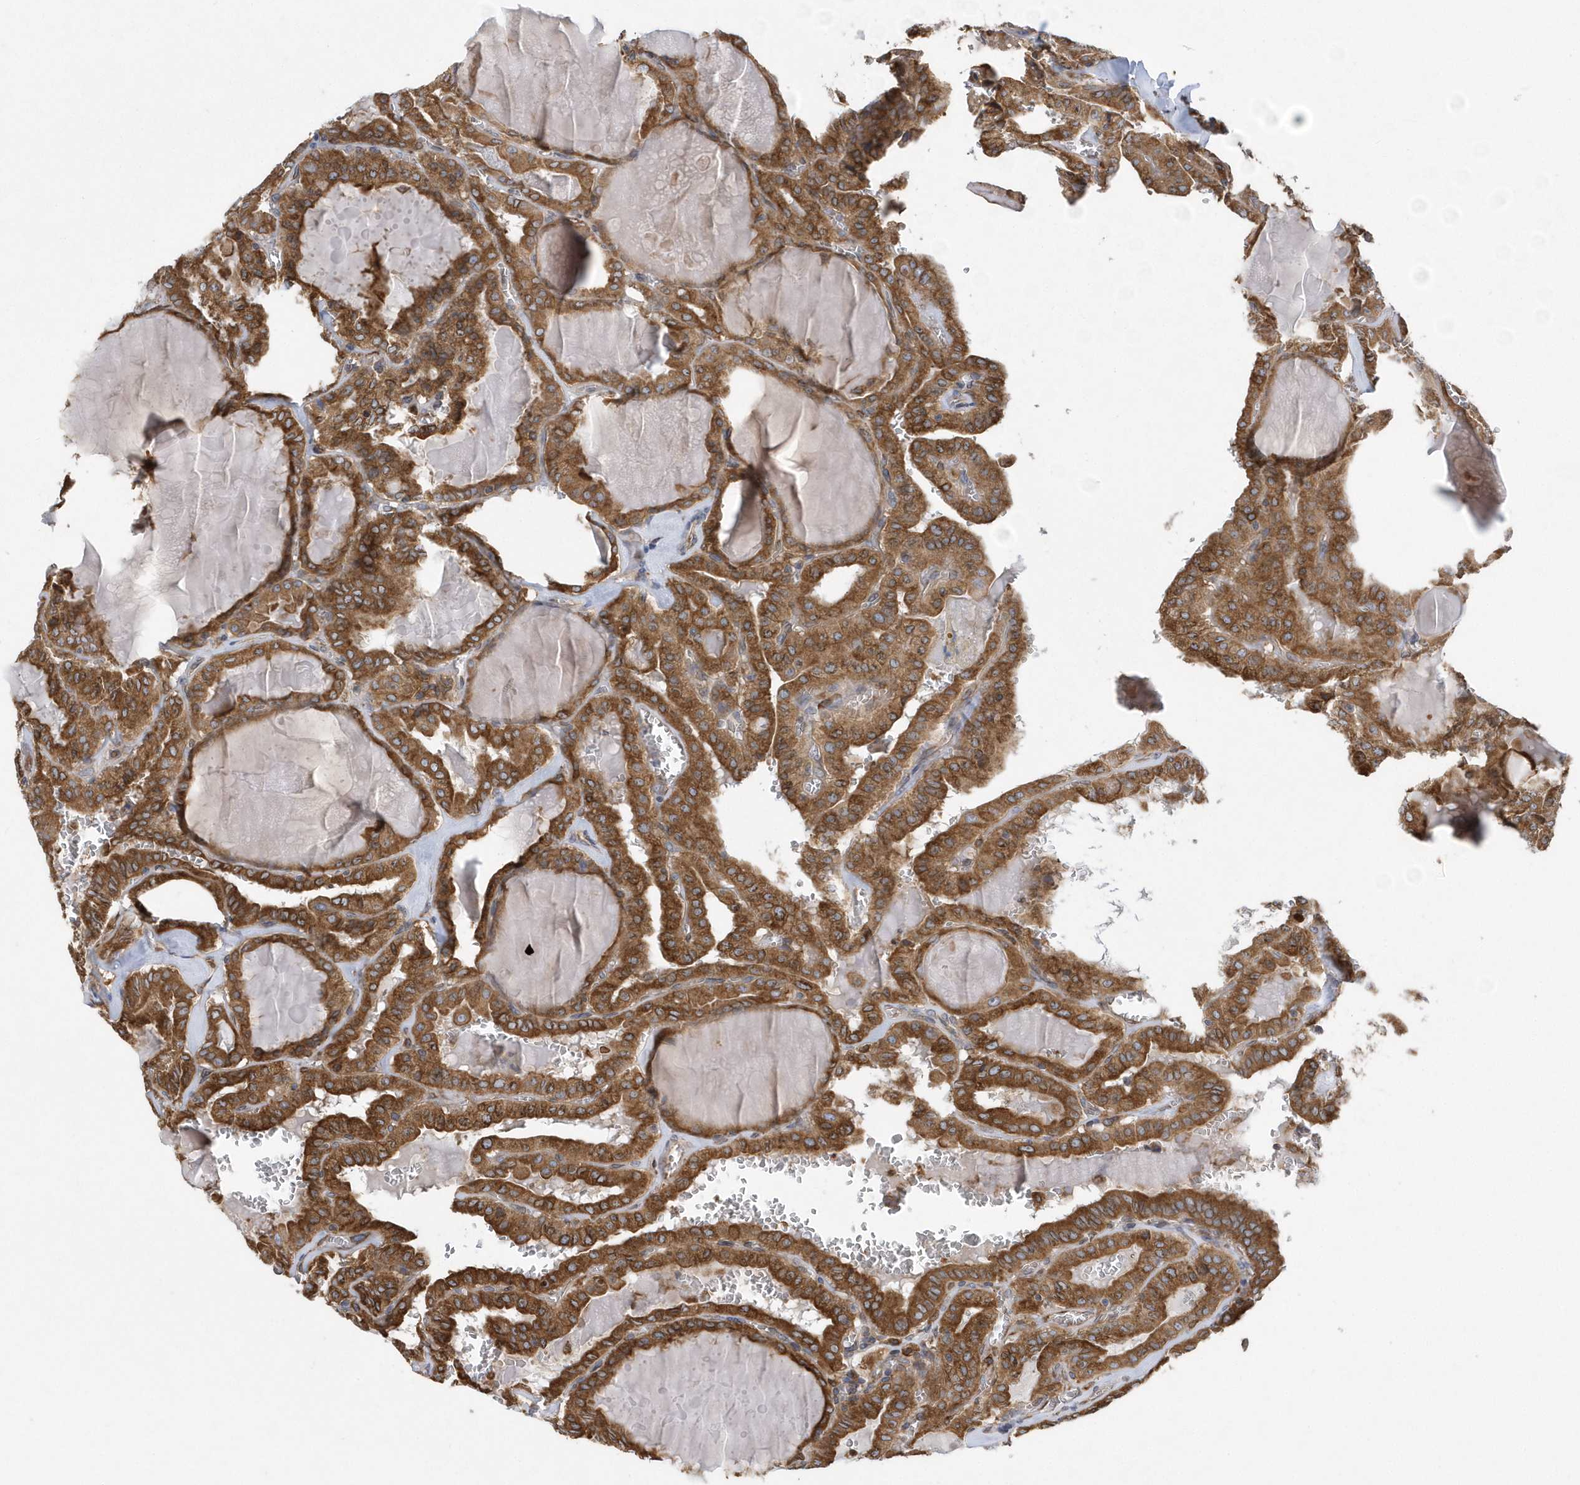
{"staining": {"intensity": "moderate", "quantity": ">75%", "location": "cytoplasmic/membranous"}, "tissue": "thyroid cancer", "cell_type": "Tumor cells", "image_type": "cancer", "snomed": [{"axis": "morphology", "description": "Papillary adenocarcinoma, NOS"}, {"axis": "topography", "description": "Thyroid gland"}], "caption": "A micrograph of papillary adenocarcinoma (thyroid) stained for a protein shows moderate cytoplasmic/membranous brown staining in tumor cells. (IHC, brightfield microscopy, high magnification).", "gene": "VAMP7", "patient": {"sex": "male", "age": 52}}